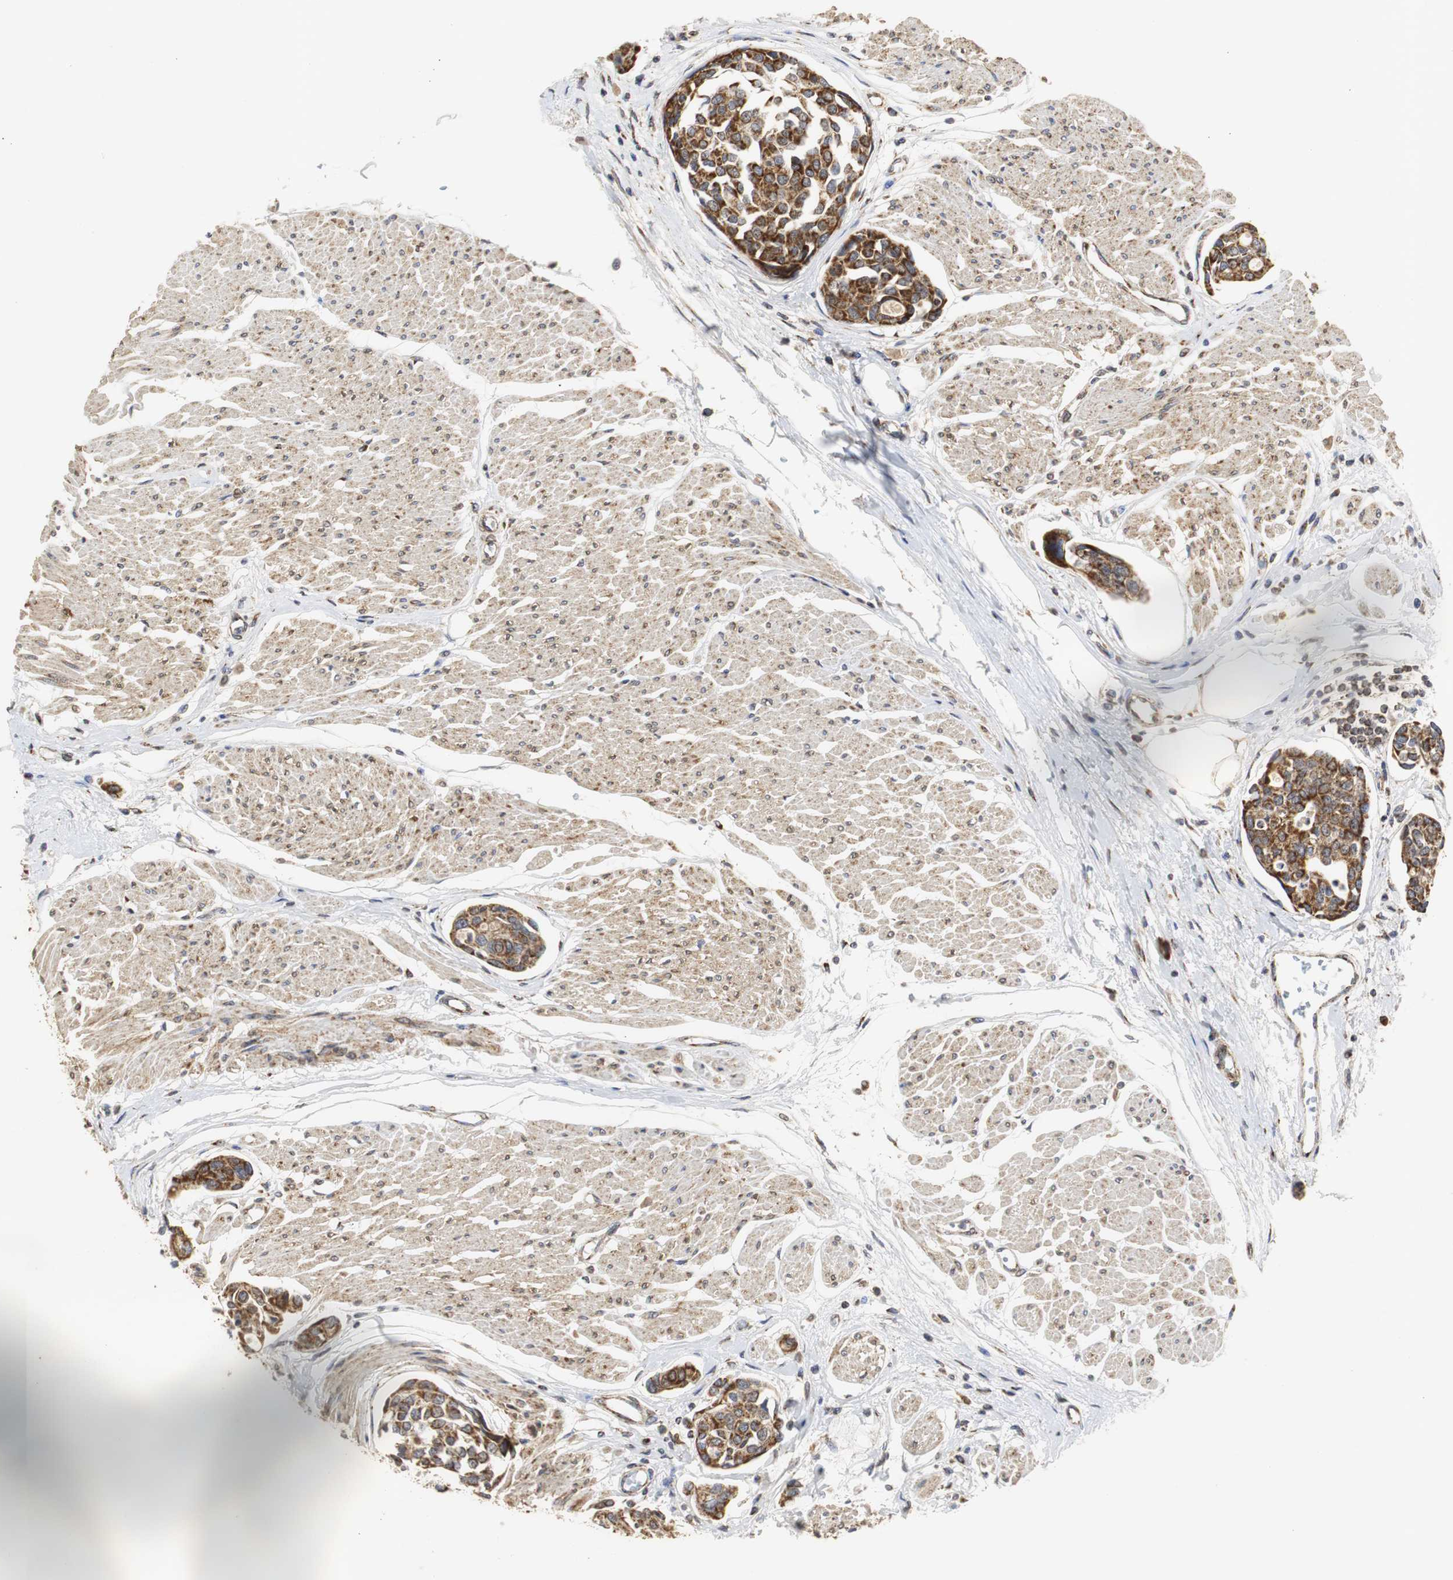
{"staining": {"intensity": "strong", "quantity": ">75%", "location": "cytoplasmic/membranous"}, "tissue": "urothelial cancer", "cell_type": "Tumor cells", "image_type": "cancer", "snomed": [{"axis": "morphology", "description": "Urothelial carcinoma, High grade"}, {"axis": "topography", "description": "Urinary bladder"}], "caption": "The immunohistochemical stain shows strong cytoplasmic/membranous positivity in tumor cells of urothelial cancer tissue.", "gene": "HSD17B10", "patient": {"sex": "male", "age": 78}}